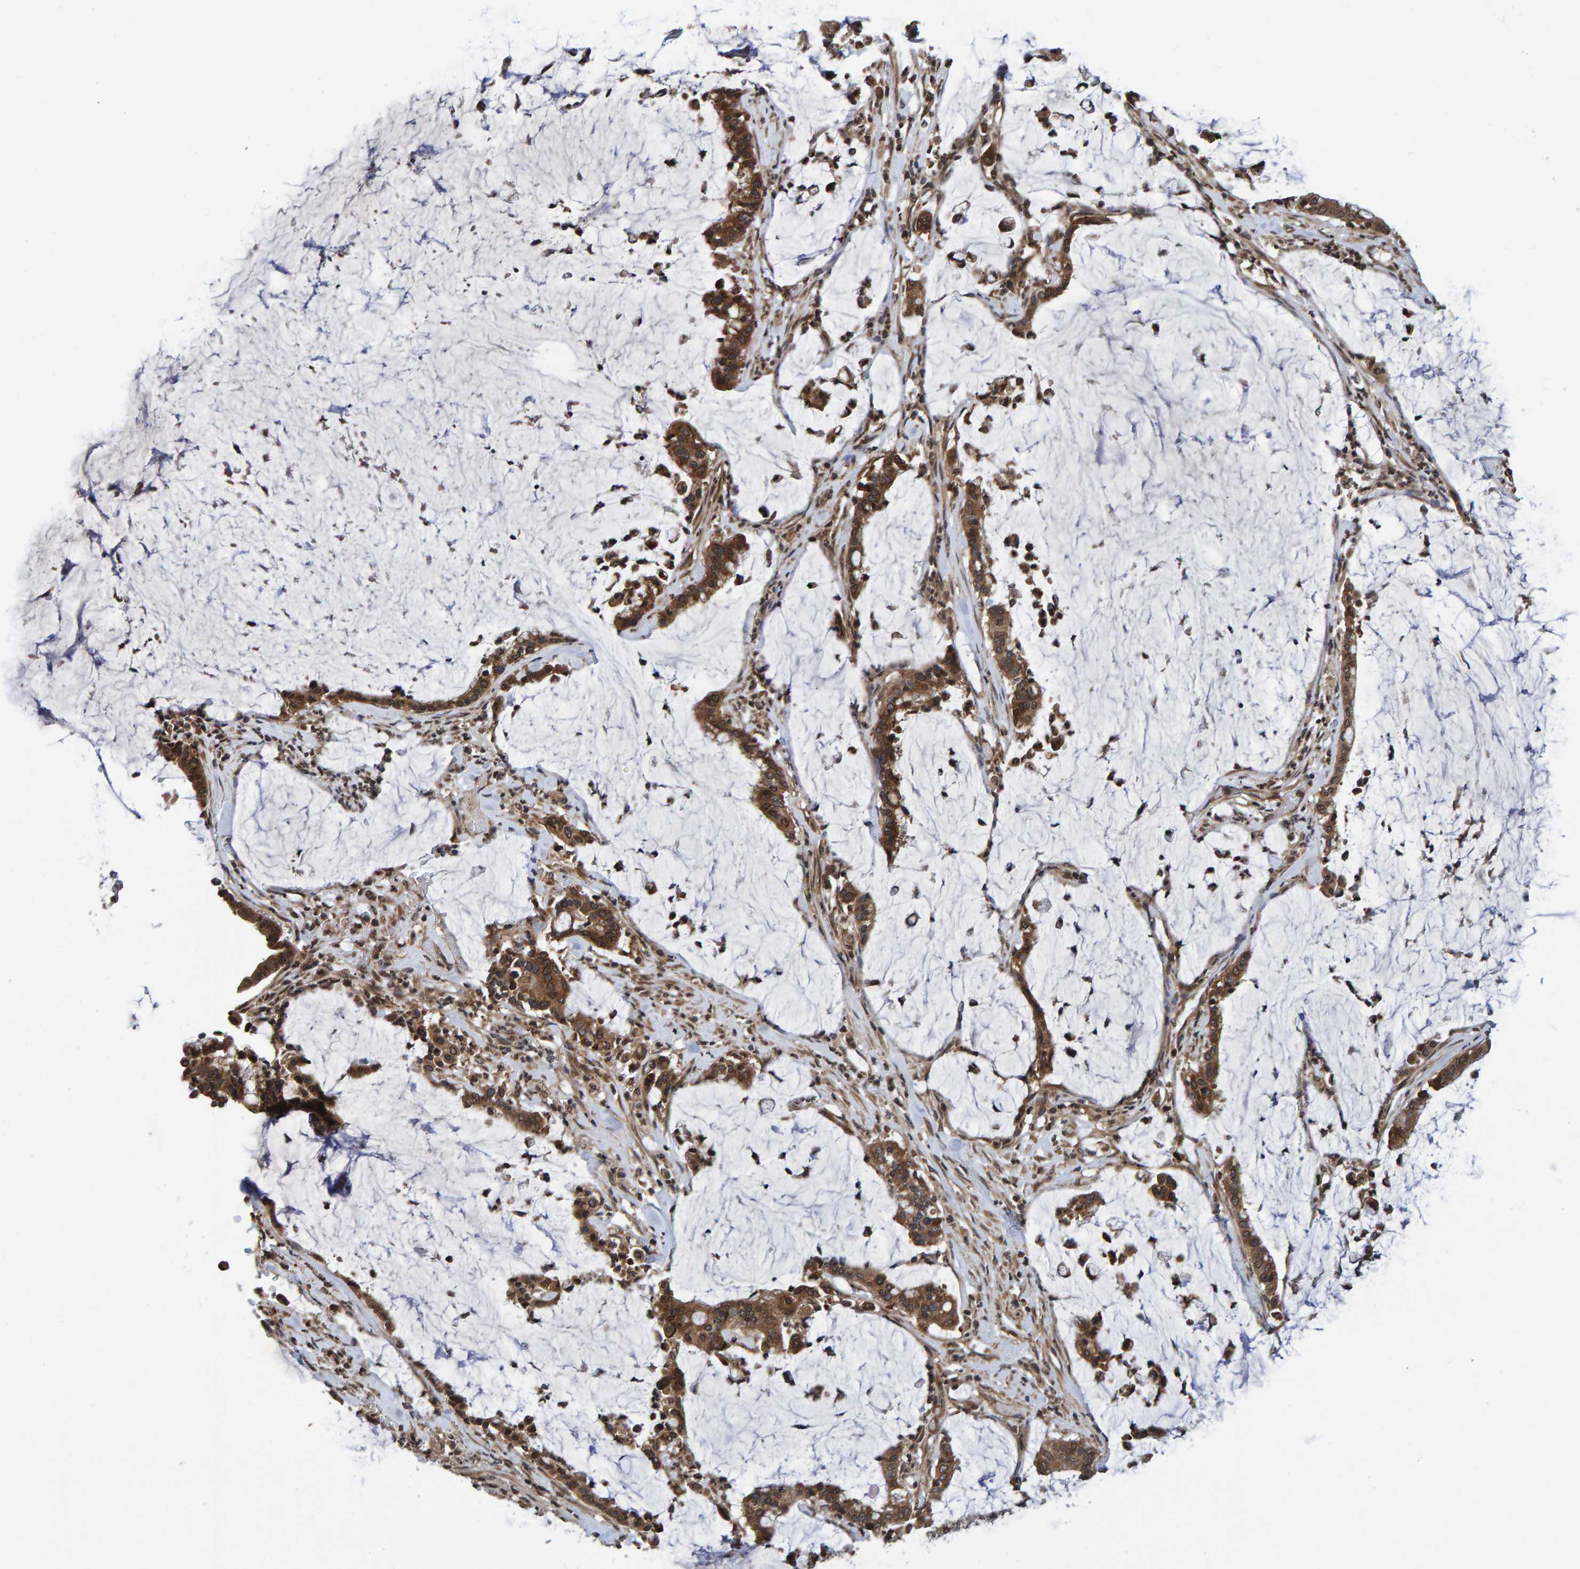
{"staining": {"intensity": "moderate", "quantity": ">75%", "location": "cytoplasmic/membranous"}, "tissue": "pancreatic cancer", "cell_type": "Tumor cells", "image_type": "cancer", "snomed": [{"axis": "morphology", "description": "Adenocarcinoma, NOS"}, {"axis": "topography", "description": "Pancreas"}], "caption": "The micrograph demonstrates staining of pancreatic adenocarcinoma, revealing moderate cytoplasmic/membranous protein expression (brown color) within tumor cells. (IHC, brightfield microscopy, high magnification).", "gene": "GAB2", "patient": {"sex": "male", "age": 41}}